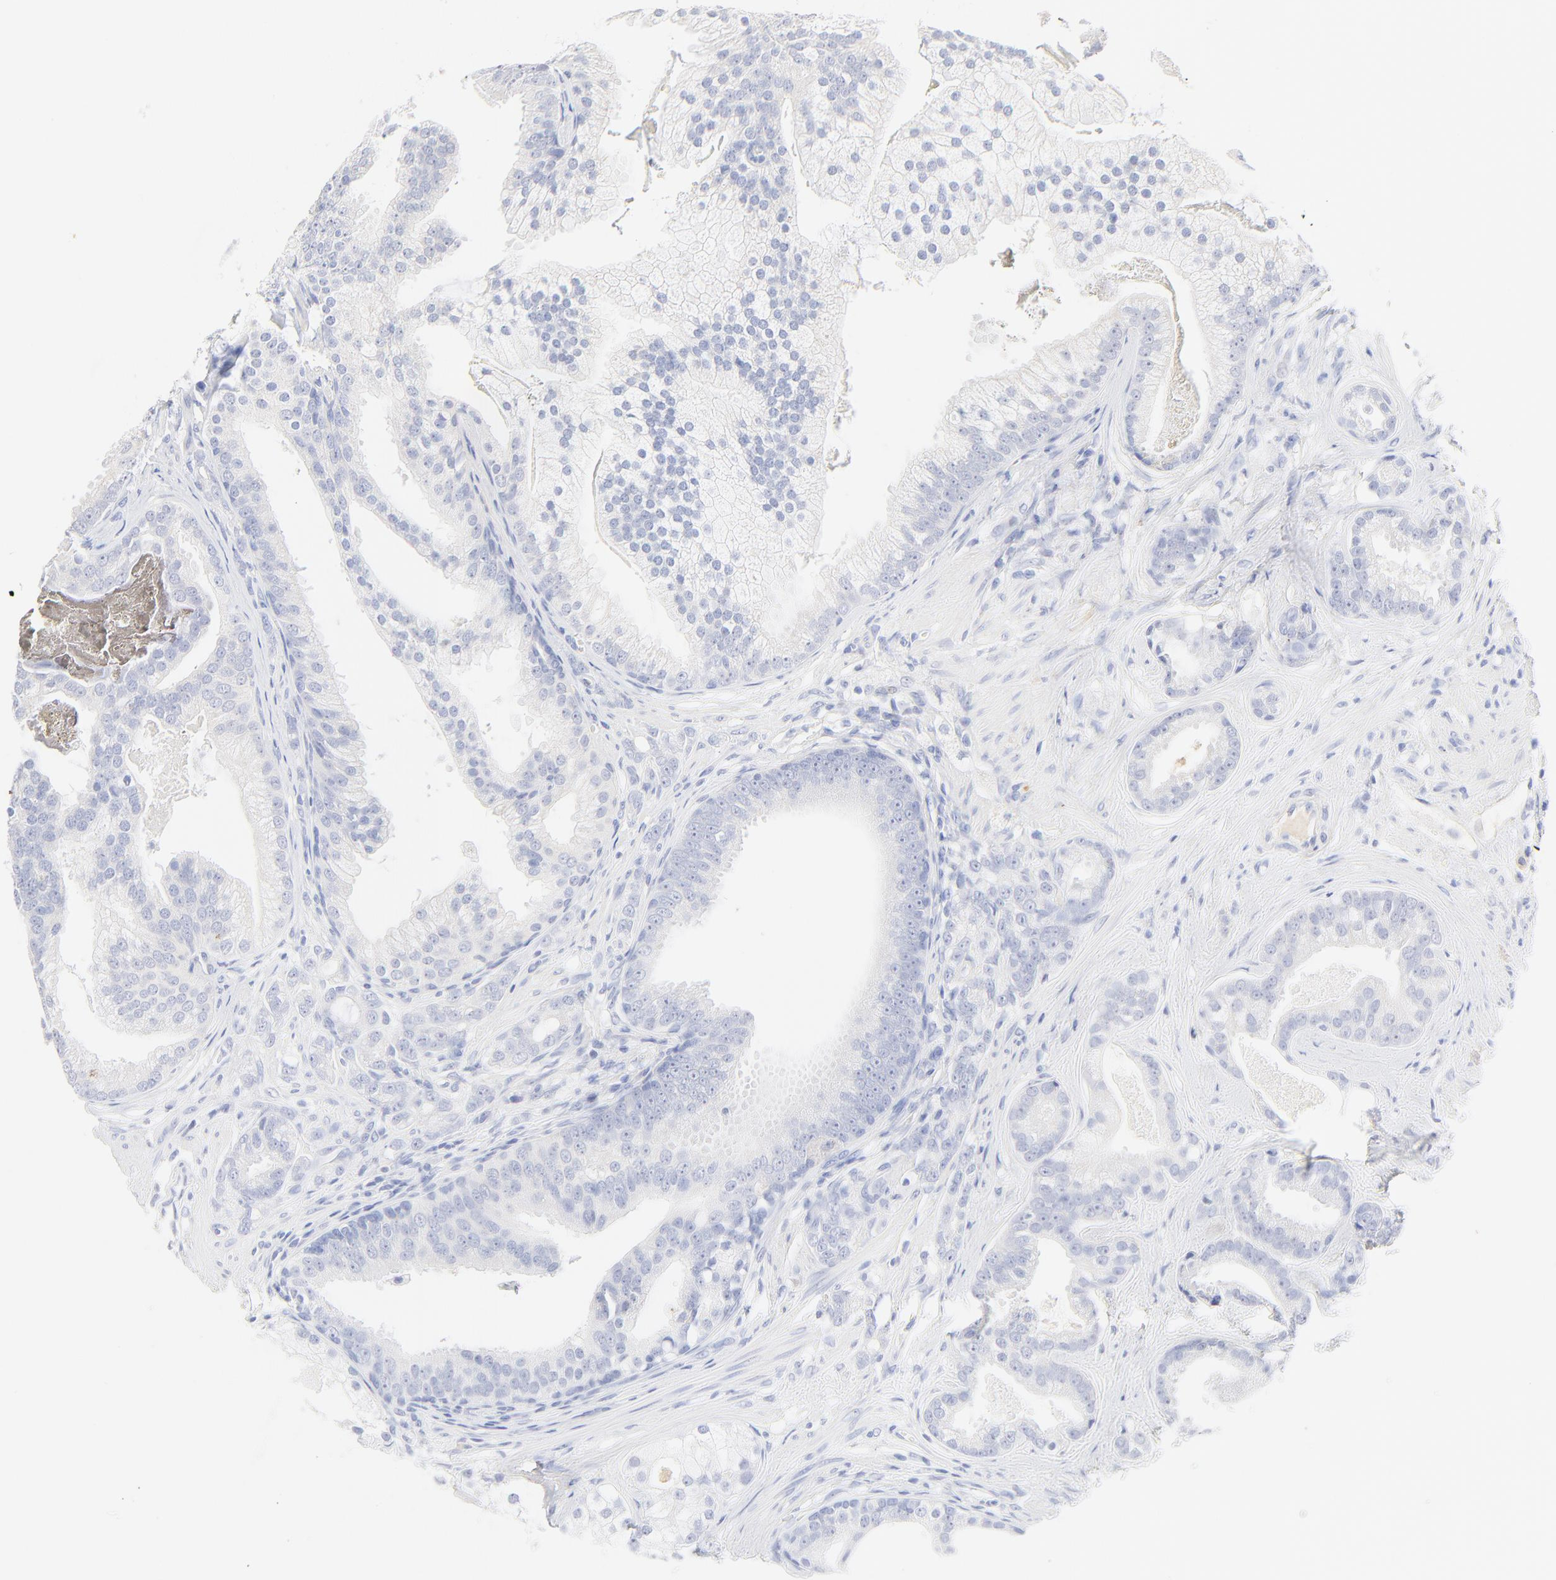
{"staining": {"intensity": "negative", "quantity": "none", "location": "none"}, "tissue": "prostate cancer", "cell_type": "Tumor cells", "image_type": "cancer", "snomed": [{"axis": "morphology", "description": "Adenocarcinoma, Low grade"}, {"axis": "topography", "description": "Prostate"}], "caption": "Adenocarcinoma (low-grade) (prostate) was stained to show a protein in brown. There is no significant staining in tumor cells. Brightfield microscopy of IHC stained with DAB (brown) and hematoxylin (blue), captured at high magnification.", "gene": "SULT4A1", "patient": {"sex": "male", "age": 58}}